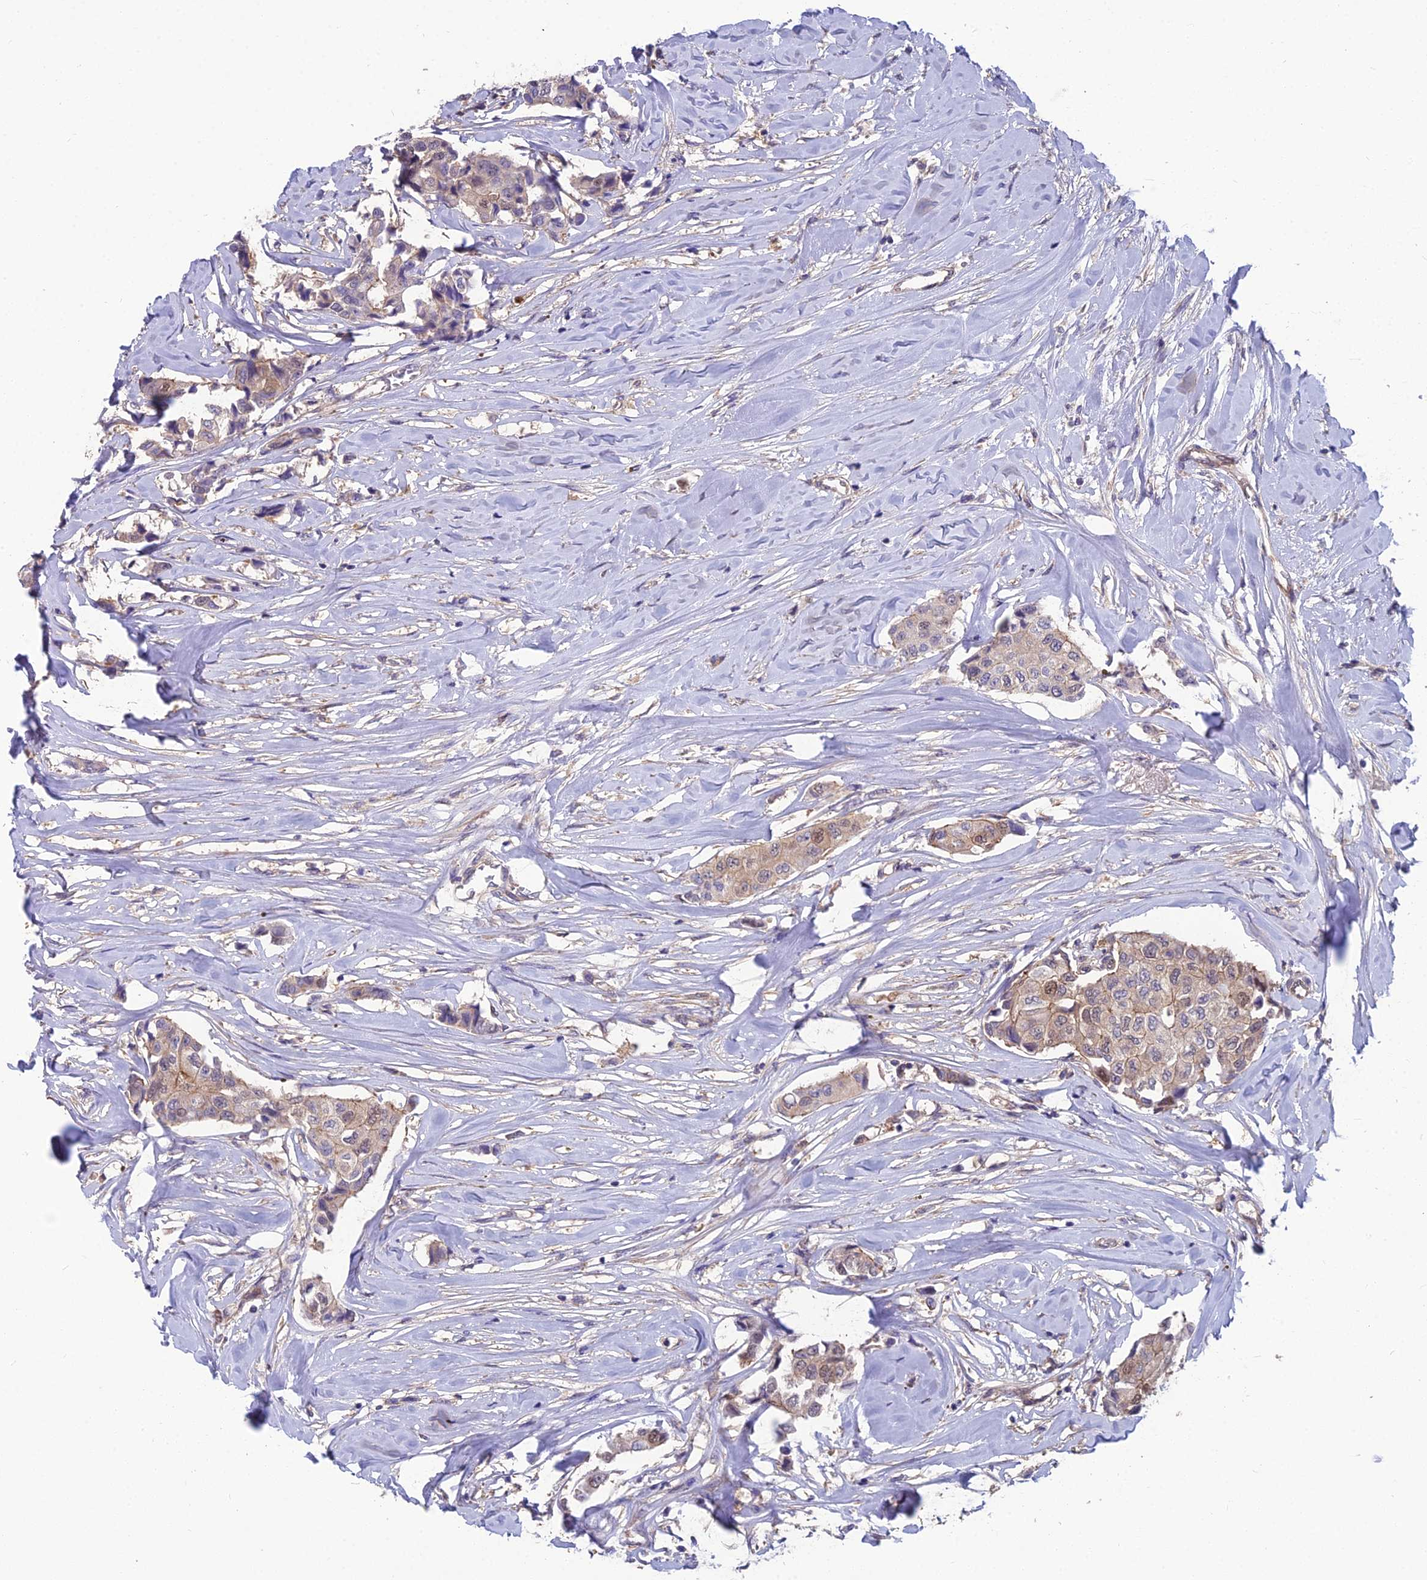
{"staining": {"intensity": "weak", "quantity": "<25%", "location": "cytoplasmic/membranous,nuclear"}, "tissue": "breast cancer", "cell_type": "Tumor cells", "image_type": "cancer", "snomed": [{"axis": "morphology", "description": "Duct carcinoma"}, {"axis": "topography", "description": "Breast"}], "caption": "This is an immunohistochemistry photomicrograph of human intraductal carcinoma (breast). There is no positivity in tumor cells.", "gene": "MVD", "patient": {"sex": "female", "age": 80}}